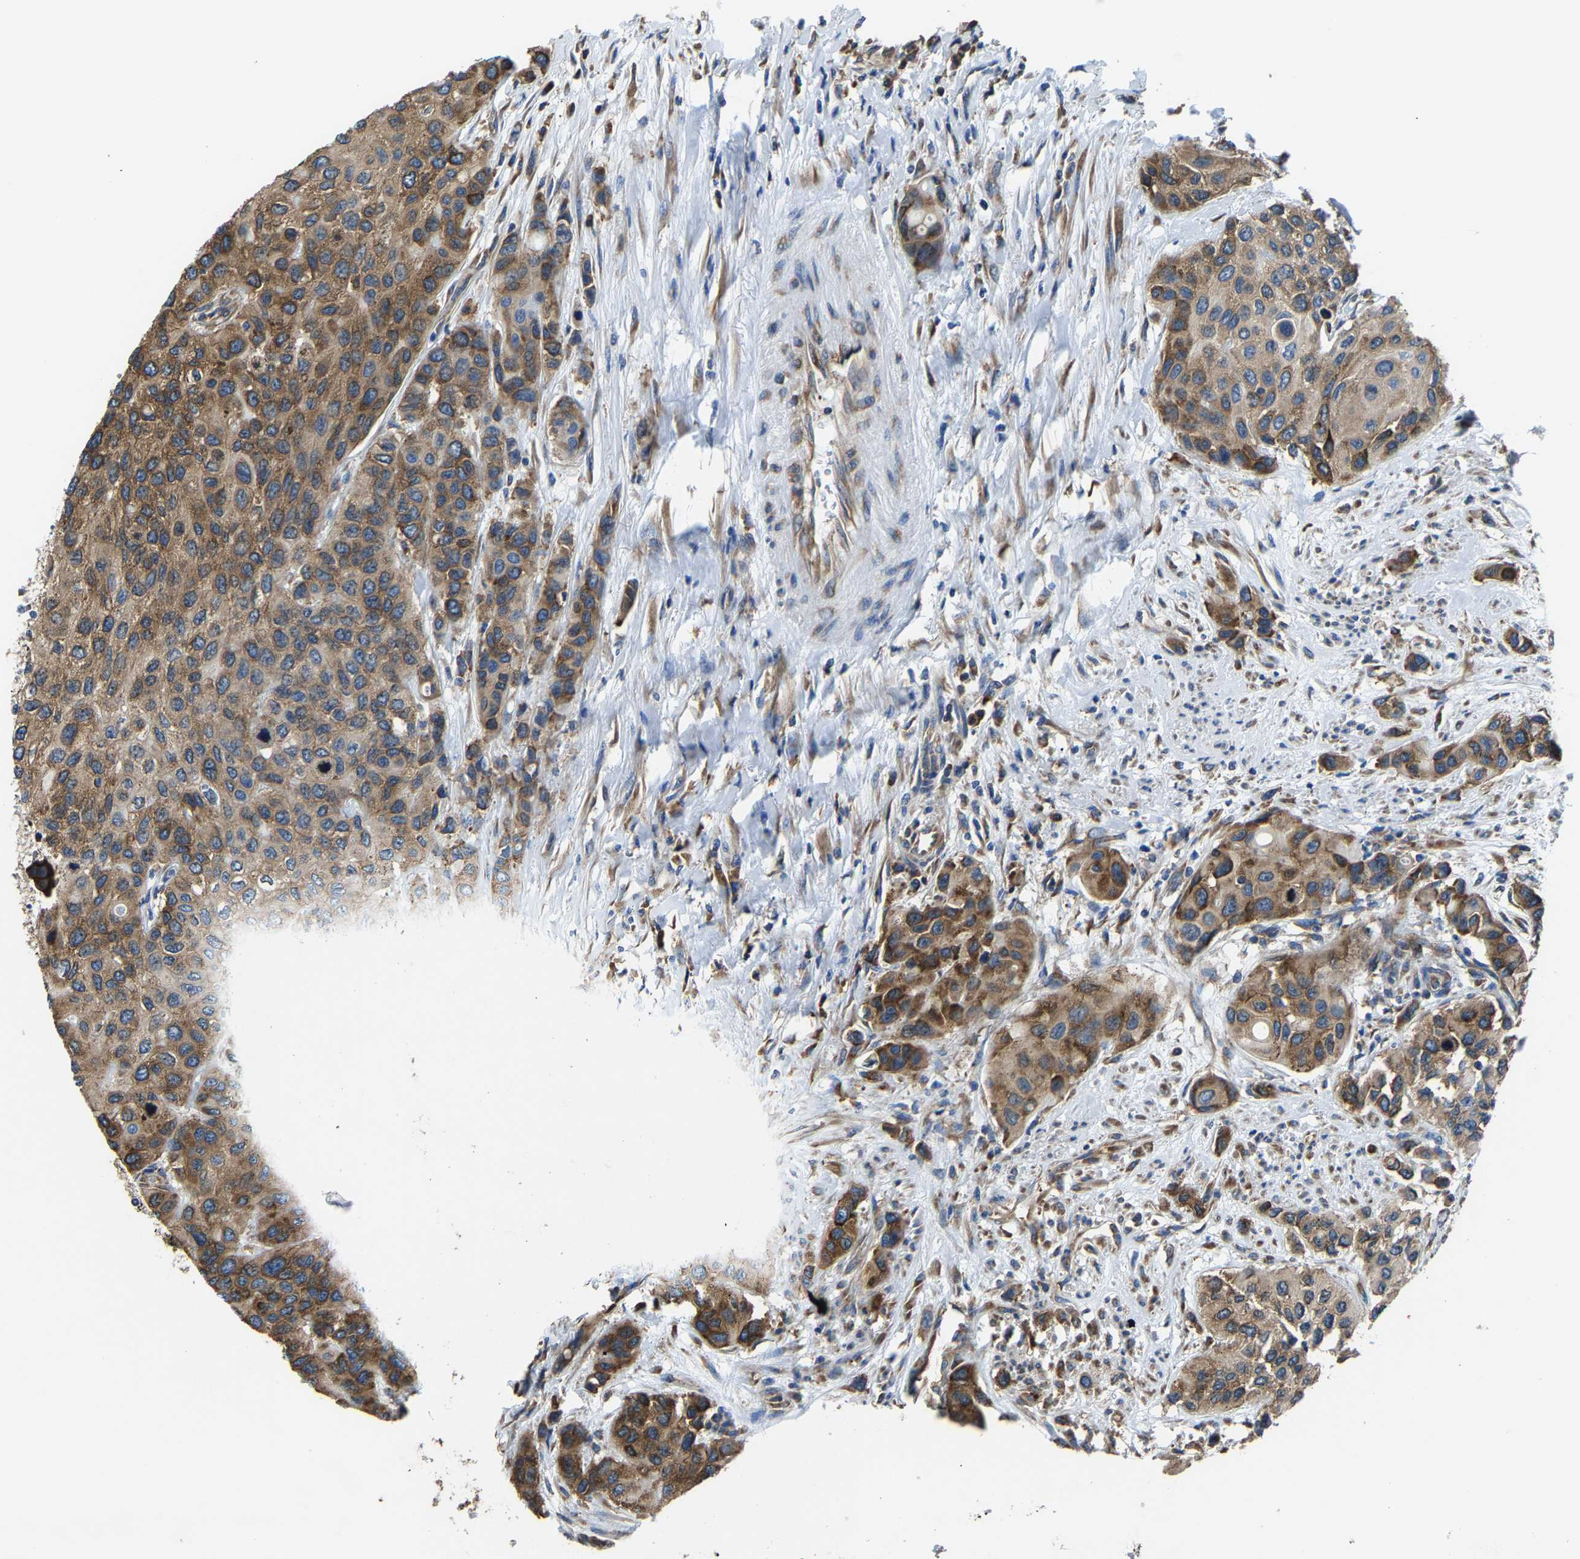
{"staining": {"intensity": "strong", "quantity": ">75%", "location": "cytoplasmic/membranous"}, "tissue": "urothelial cancer", "cell_type": "Tumor cells", "image_type": "cancer", "snomed": [{"axis": "morphology", "description": "Urothelial carcinoma, High grade"}, {"axis": "topography", "description": "Urinary bladder"}], "caption": "Urothelial carcinoma (high-grade) stained for a protein (brown) exhibits strong cytoplasmic/membranous positive staining in about >75% of tumor cells.", "gene": "G3BP2", "patient": {"sex": "female", "age": 56}}